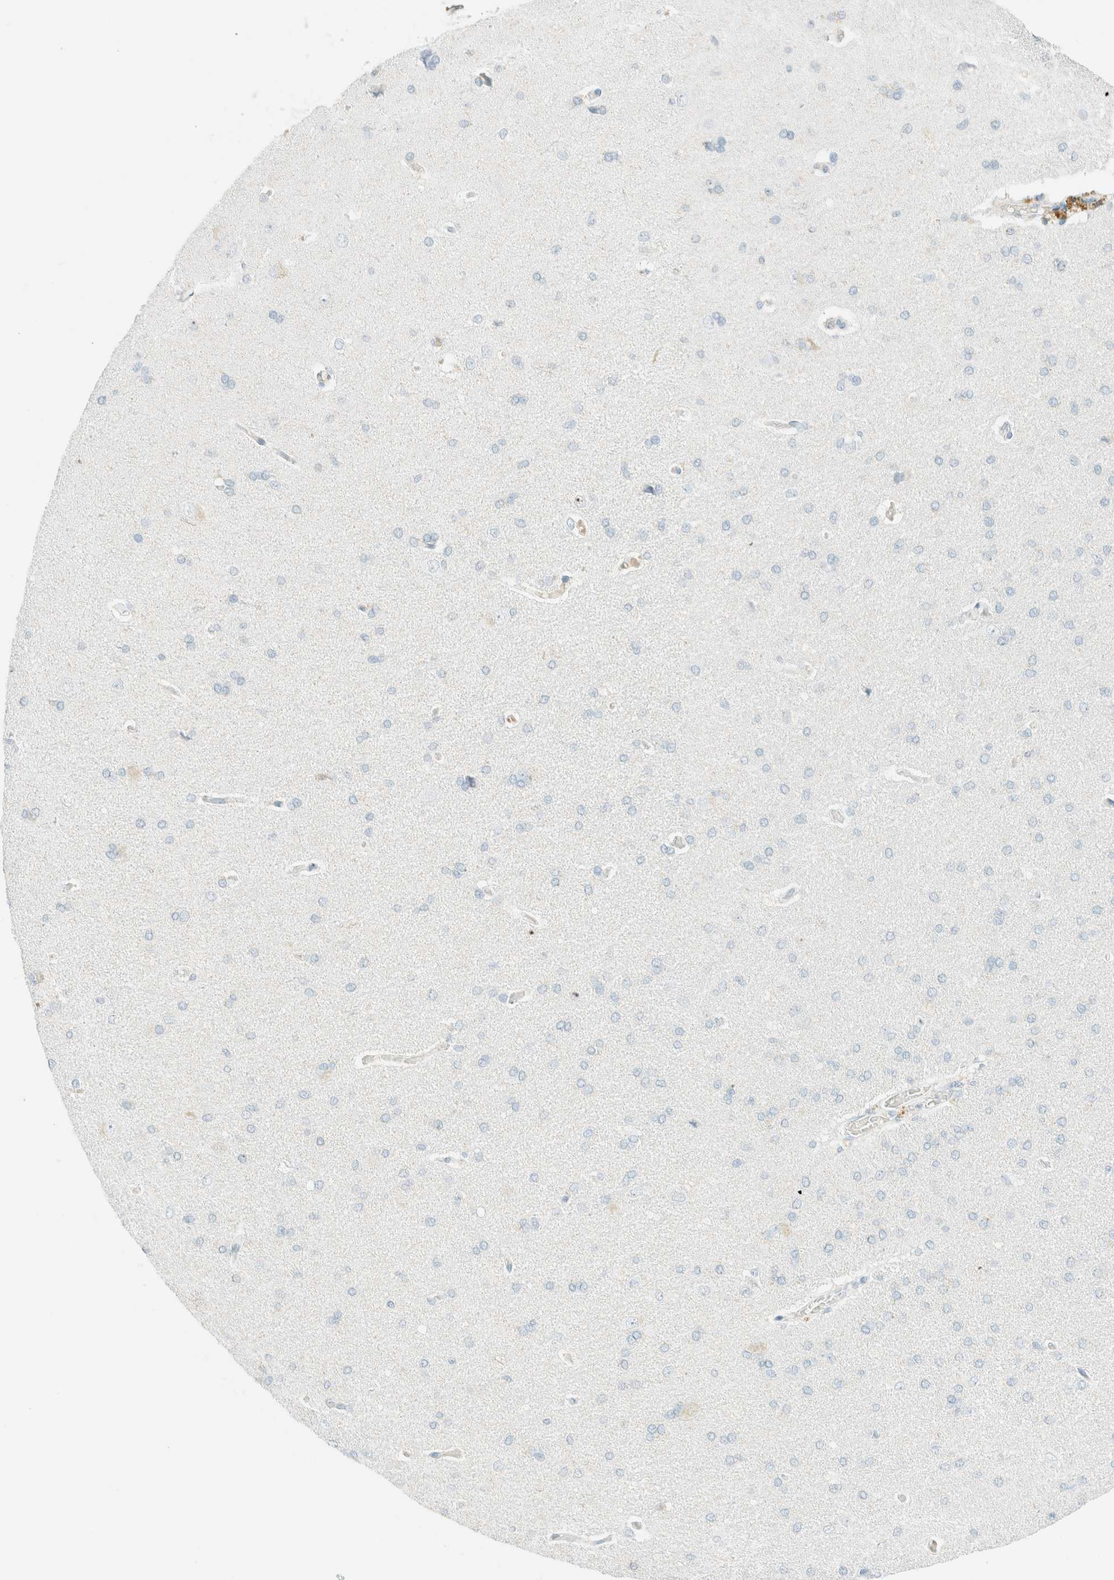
{"staining": {"intensity": "negative", "quantity": "none", "location": "none"}, "tissue": "cerebral cortex", "cell_type": "Endothelial cells", "image_type": "normal", "snomed": [{"axis": "morphology", "description": "Normal tissue, NOS"}, {"axis": "topography", "description": "Cerebral cortex"}], "caption": "A micrograph of cerebral cortex stained for a protein reveals no brown staining in endothelial cells. (Brightfield microscopy of DAB (3,3'-diaminobenzidine) immunohistochemistry at high magnification).", "gene": "GPA33", "patient": {"sex": "male", "age": 62}}